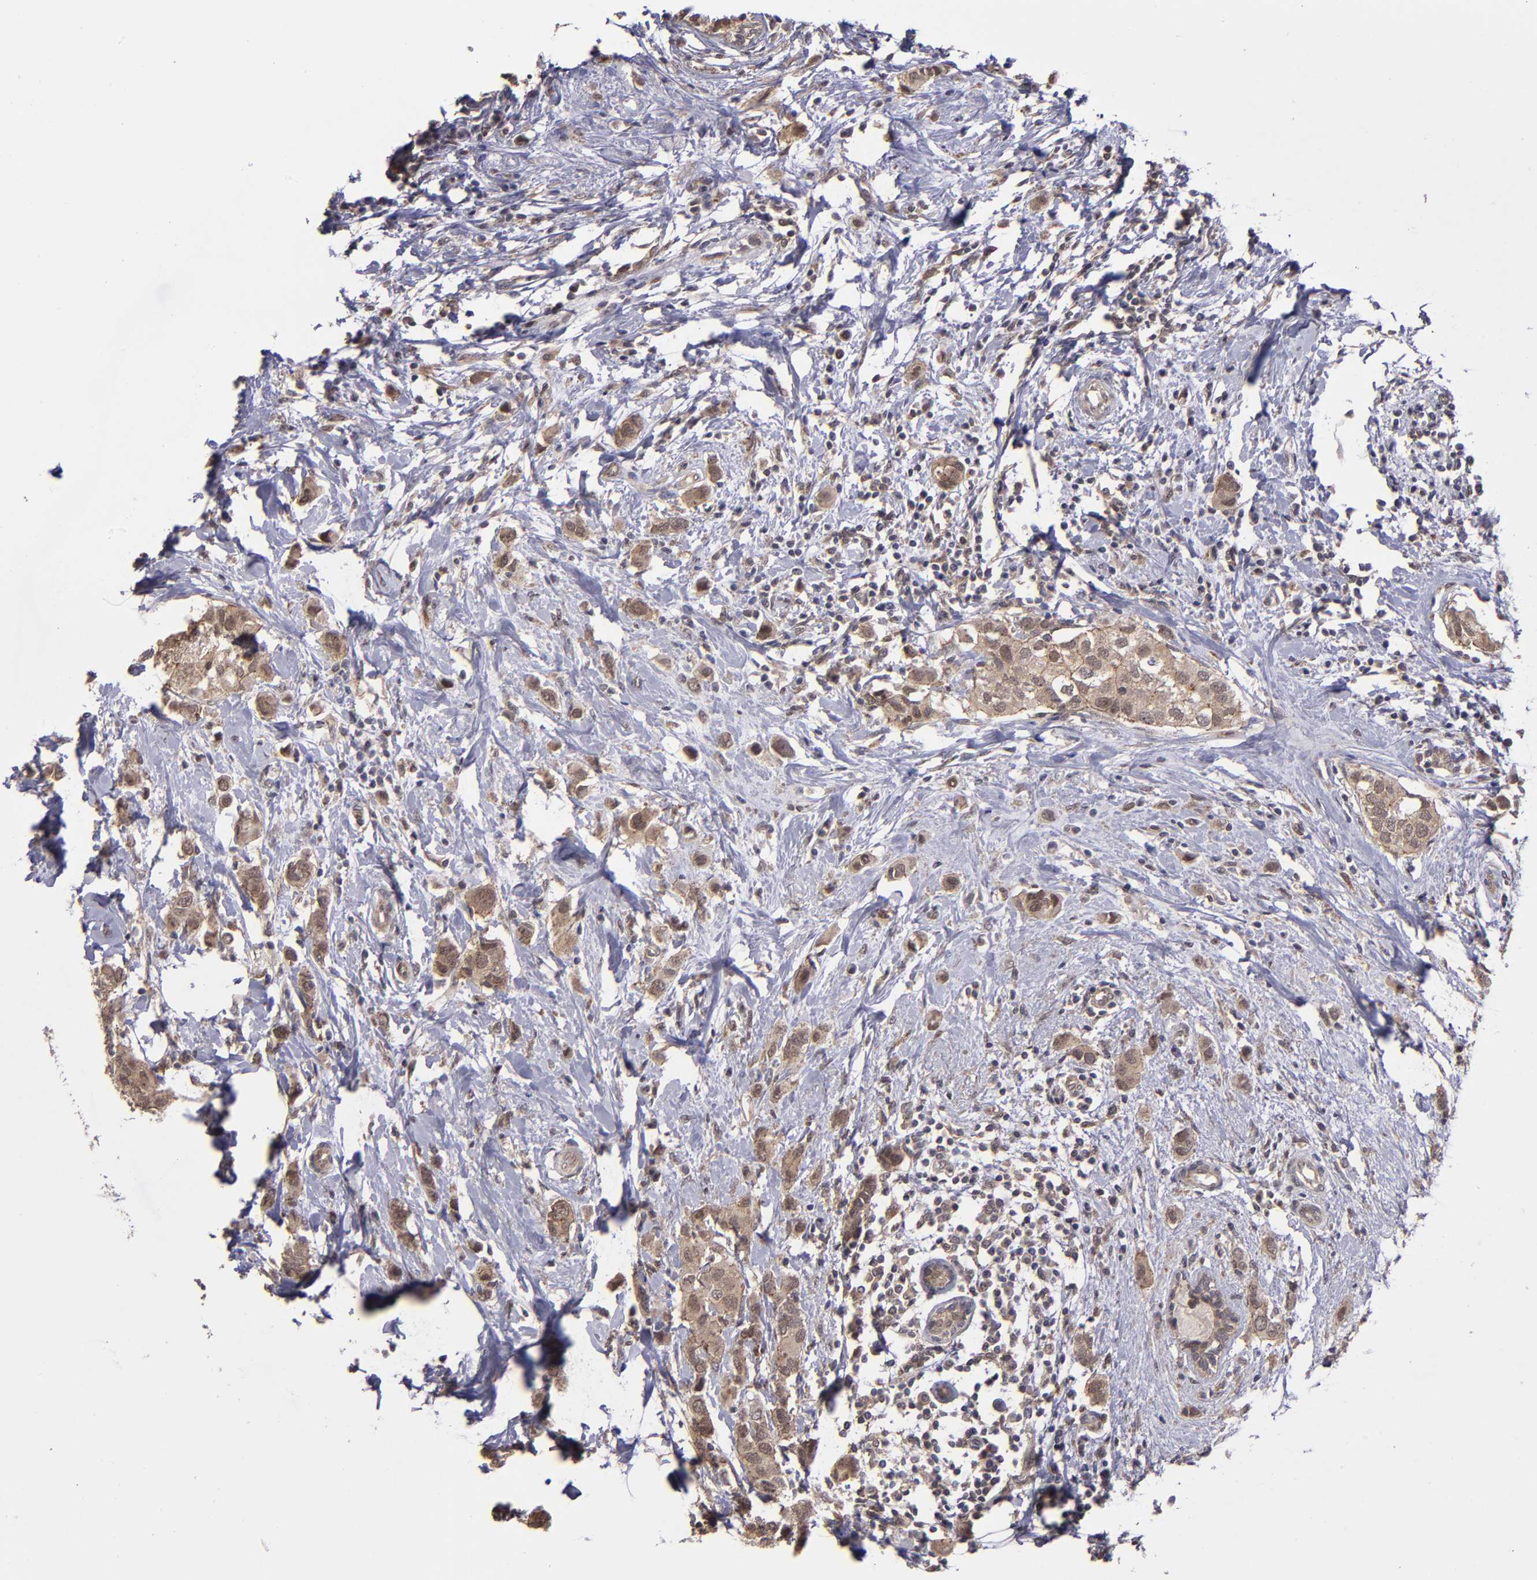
{"staining": {"intensity": "moderate", "quantity": ">75%", "location": "cytoplasmic/membranous,nuclear"}, "tissue": "breast cancer", "cell_type": "Tumor cells", "image_type": "cancer", "snomed": [{"axis": "morphology", "description": "Normal tissue, NOS"}, {"axis": "morphology", "description": "Duct carcinoma"}, {"axis": "topography", "description": "Breast"}], "caption": "Immunohistochemical staining of human breast cancer (infiltrating ductal carcinoma) demonstrates medium levels of moderate cytoplasmic/membranous and nuclear expression in approximately >75% of tumor cells.", "gene": "SIPA1L1", "patient": {"sex": "female", "age": 50}}